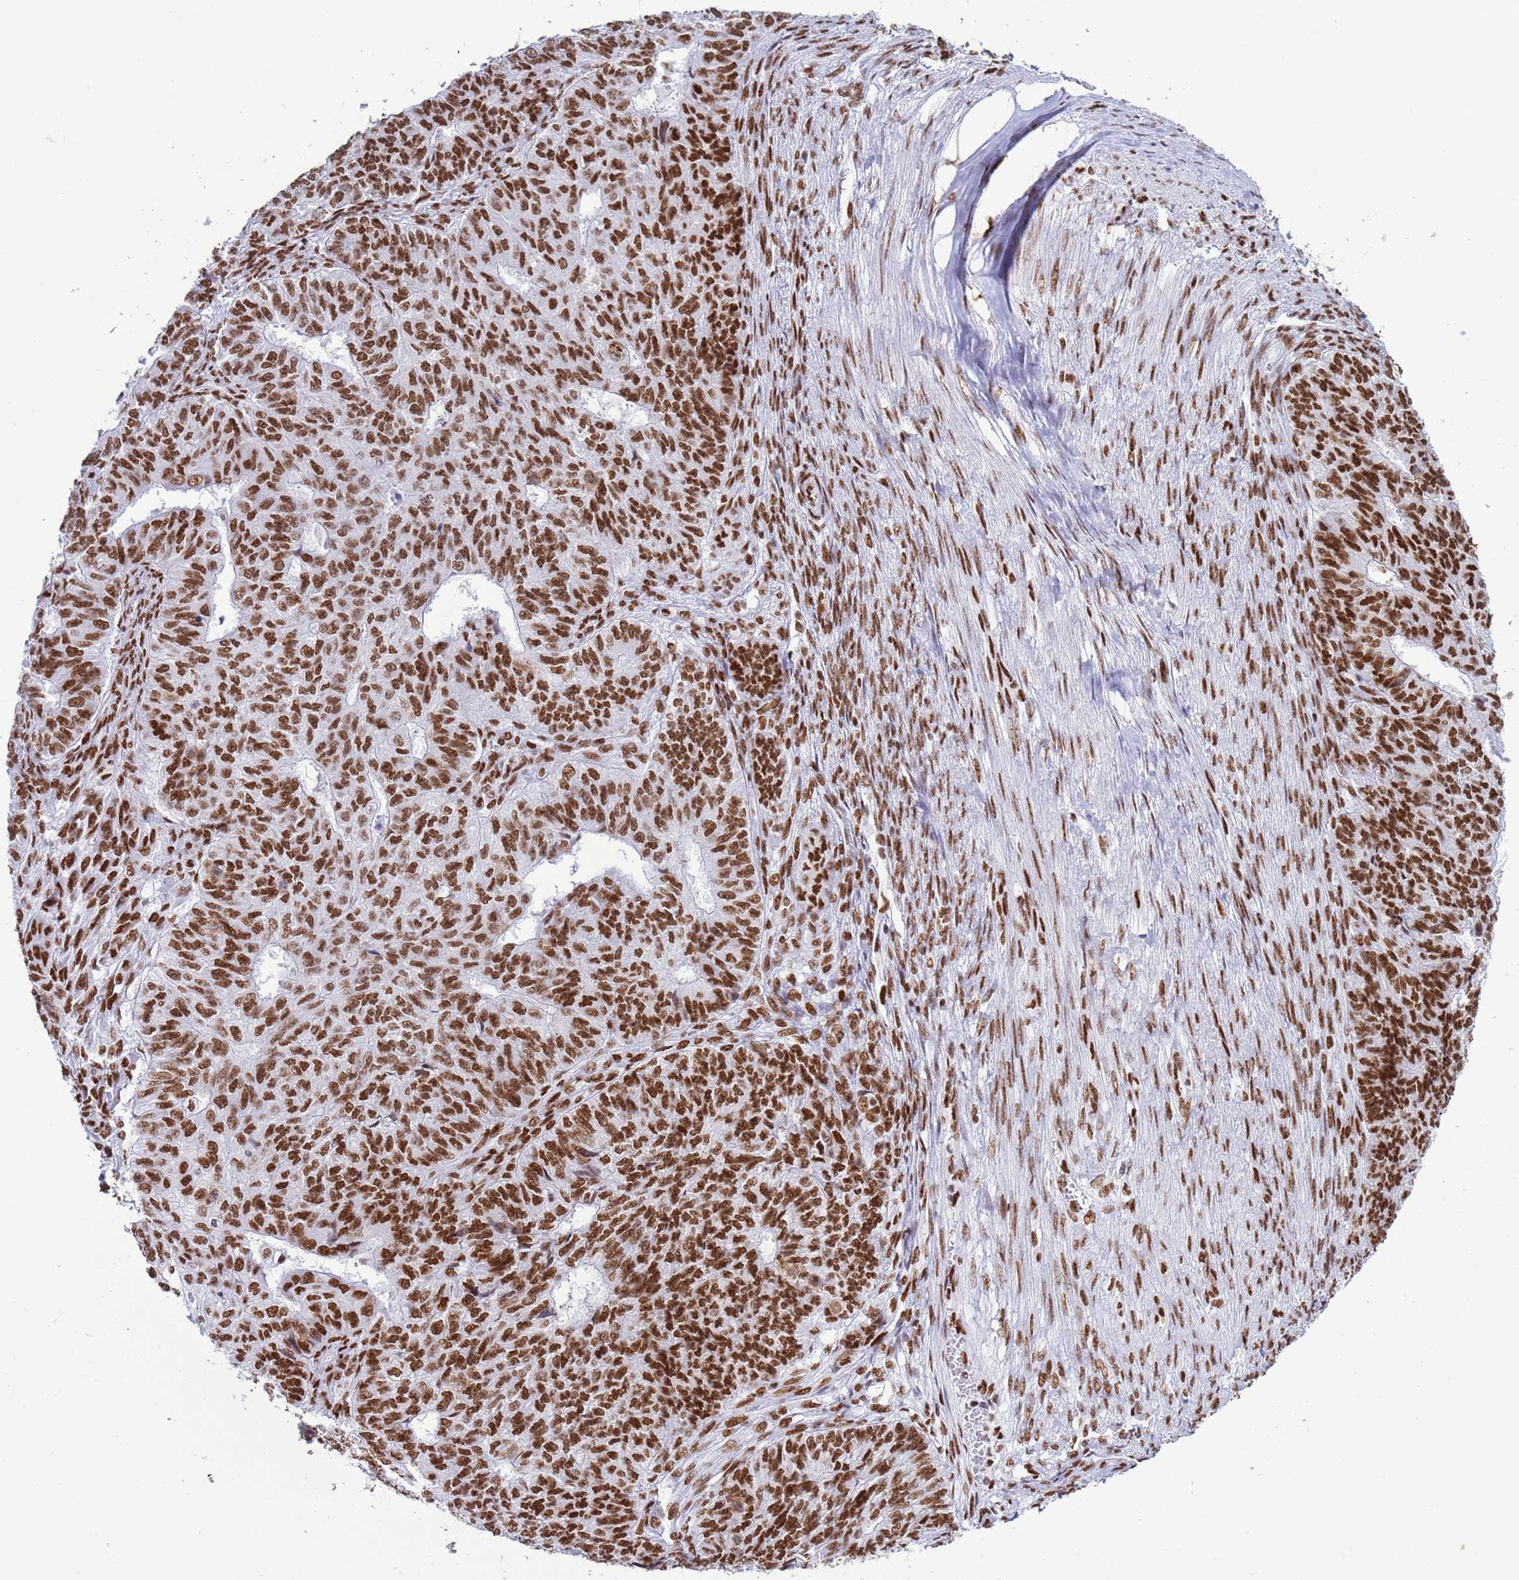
{"staining": {"intensity": "moderate", "quantity": ">75%", "location": "nuclear"}, "tissue": "endometrial cancer", "cell_type": "Tumor cells", "image_type": "cancer", "snomed": [{"axis": "morphology", "description": "Adenocarcinoma, NOS"}, {"axis": "topography", "description": "Endometrium"}], "caption": "A micrograph showing moderate nuclear positivity in approximately >75% of tumor cells in endometrial cancer, as visualized by brown immunohistochemical staining.", "gene": "RALY", "patient": {"sex": "female", "age": 32}}